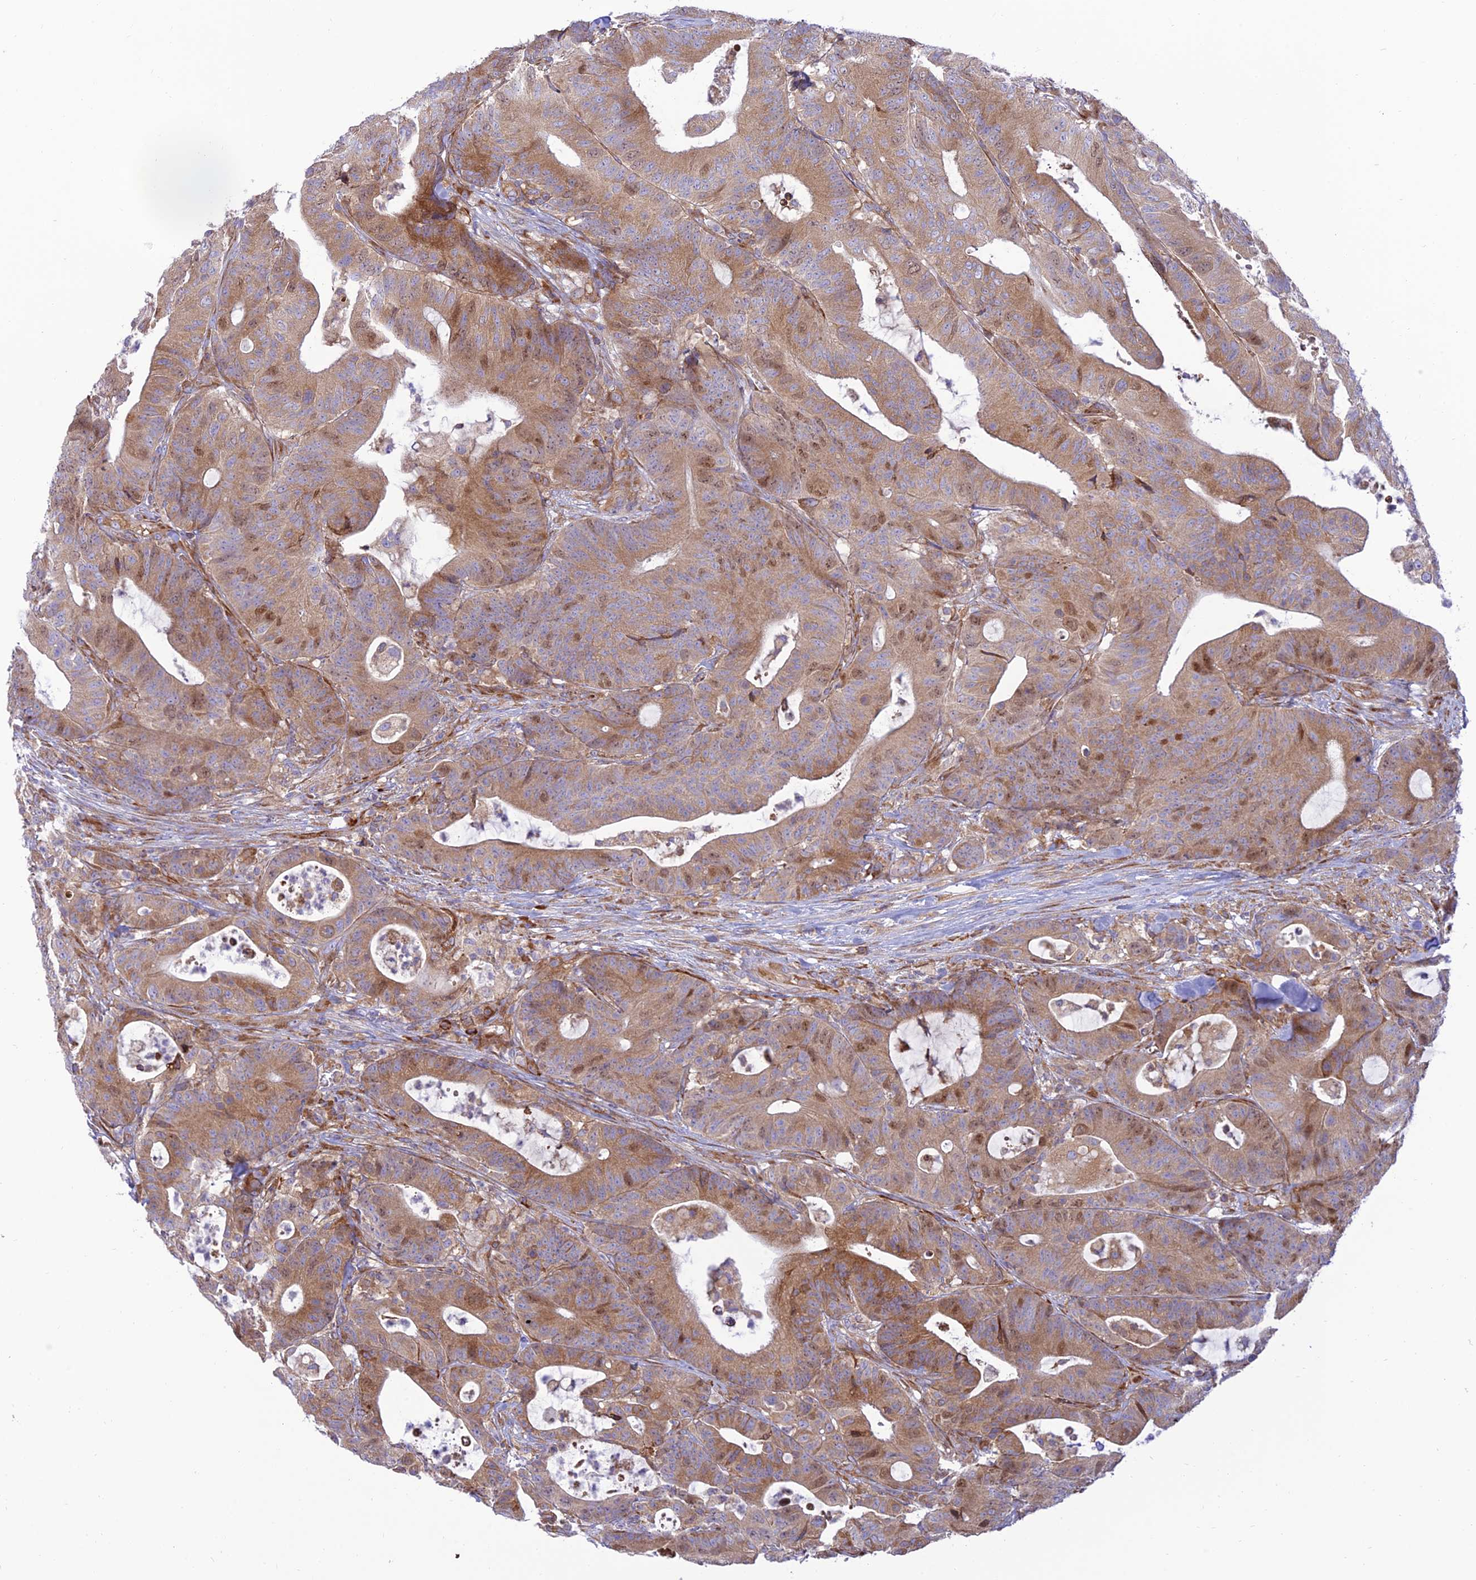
{"staining": {"intensity": "moderate", "quantity": ">75%", "location": "cytoplasmic/membranous"}, "tissue": "colorectal cancer", "cell_type": "Tumor cells", "image_type": "cancer", "snomed": [{"axis": "morphology", "description": "Adenocarcinoma, NOS"}, {"axis": "topography", "description": "Colon"}], "caption": "Colorectal adenocarcinoma stained with DAB (3,3'-diaminobenzidine) IHC reveals medium levels of moderate cytoplasmic/membranous positivity in about >75% of tumor cells.", "gene": "PIMREG", "patient": {"sex": "female", "age": 84}}